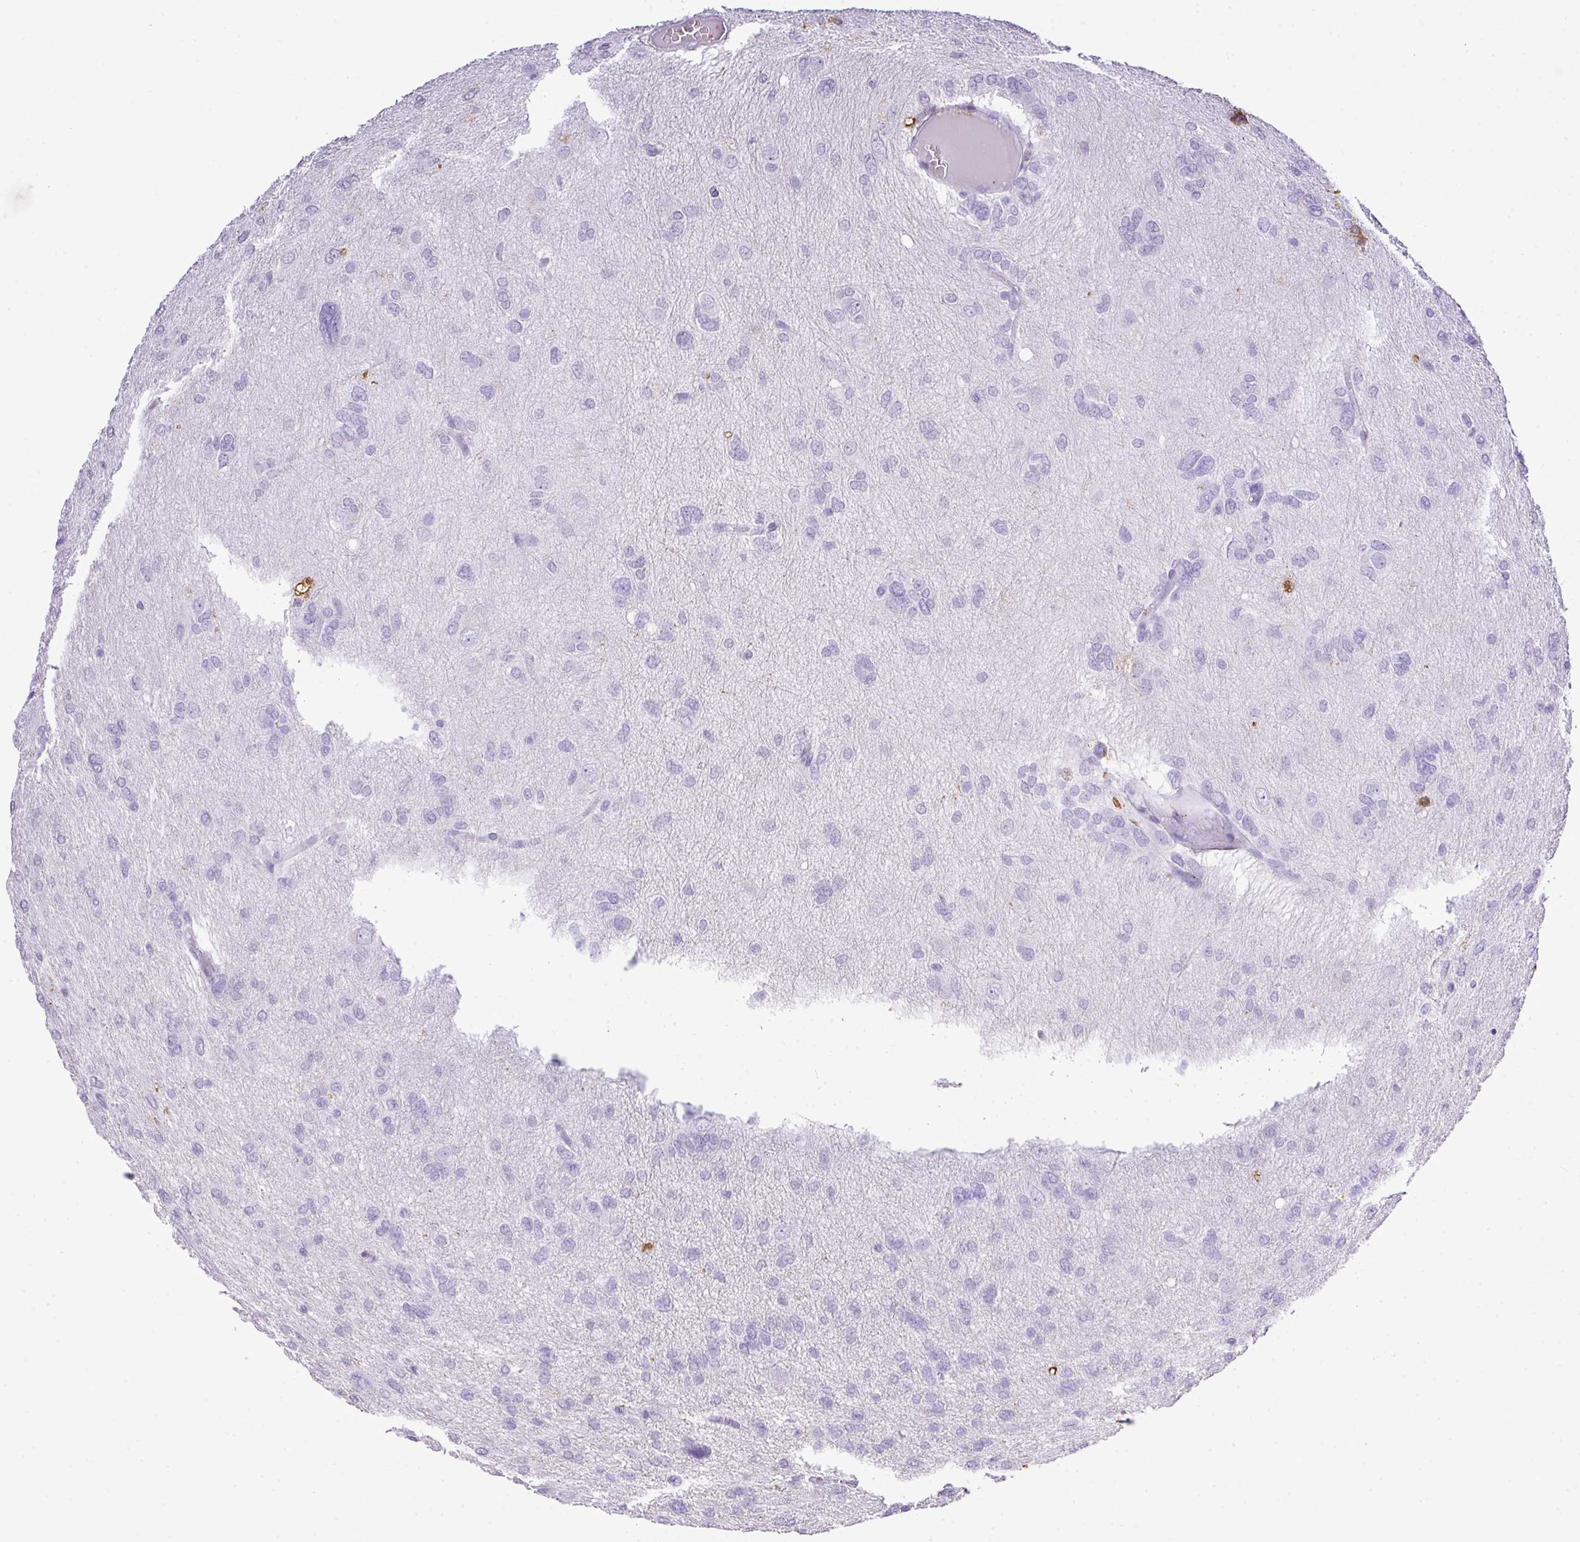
{"staining": {"intensity": "negative", "quantity": "none", "location": "none"}, "tissue": "glioma", "cell_type": "Tumor cells", "image_type": "cancer", "snomed": [{"axis": "morphology", "description": "Glioma, malignant, High grade"}, {"axis": "topography", "description": "Brain"}], "caption": "Photomicrograph shows no protein expression in tumor cells of malignant glioma (high-grade) tissue.", "gene": "KCNJ11", "patient": {"sex": "female", "age": 59}}